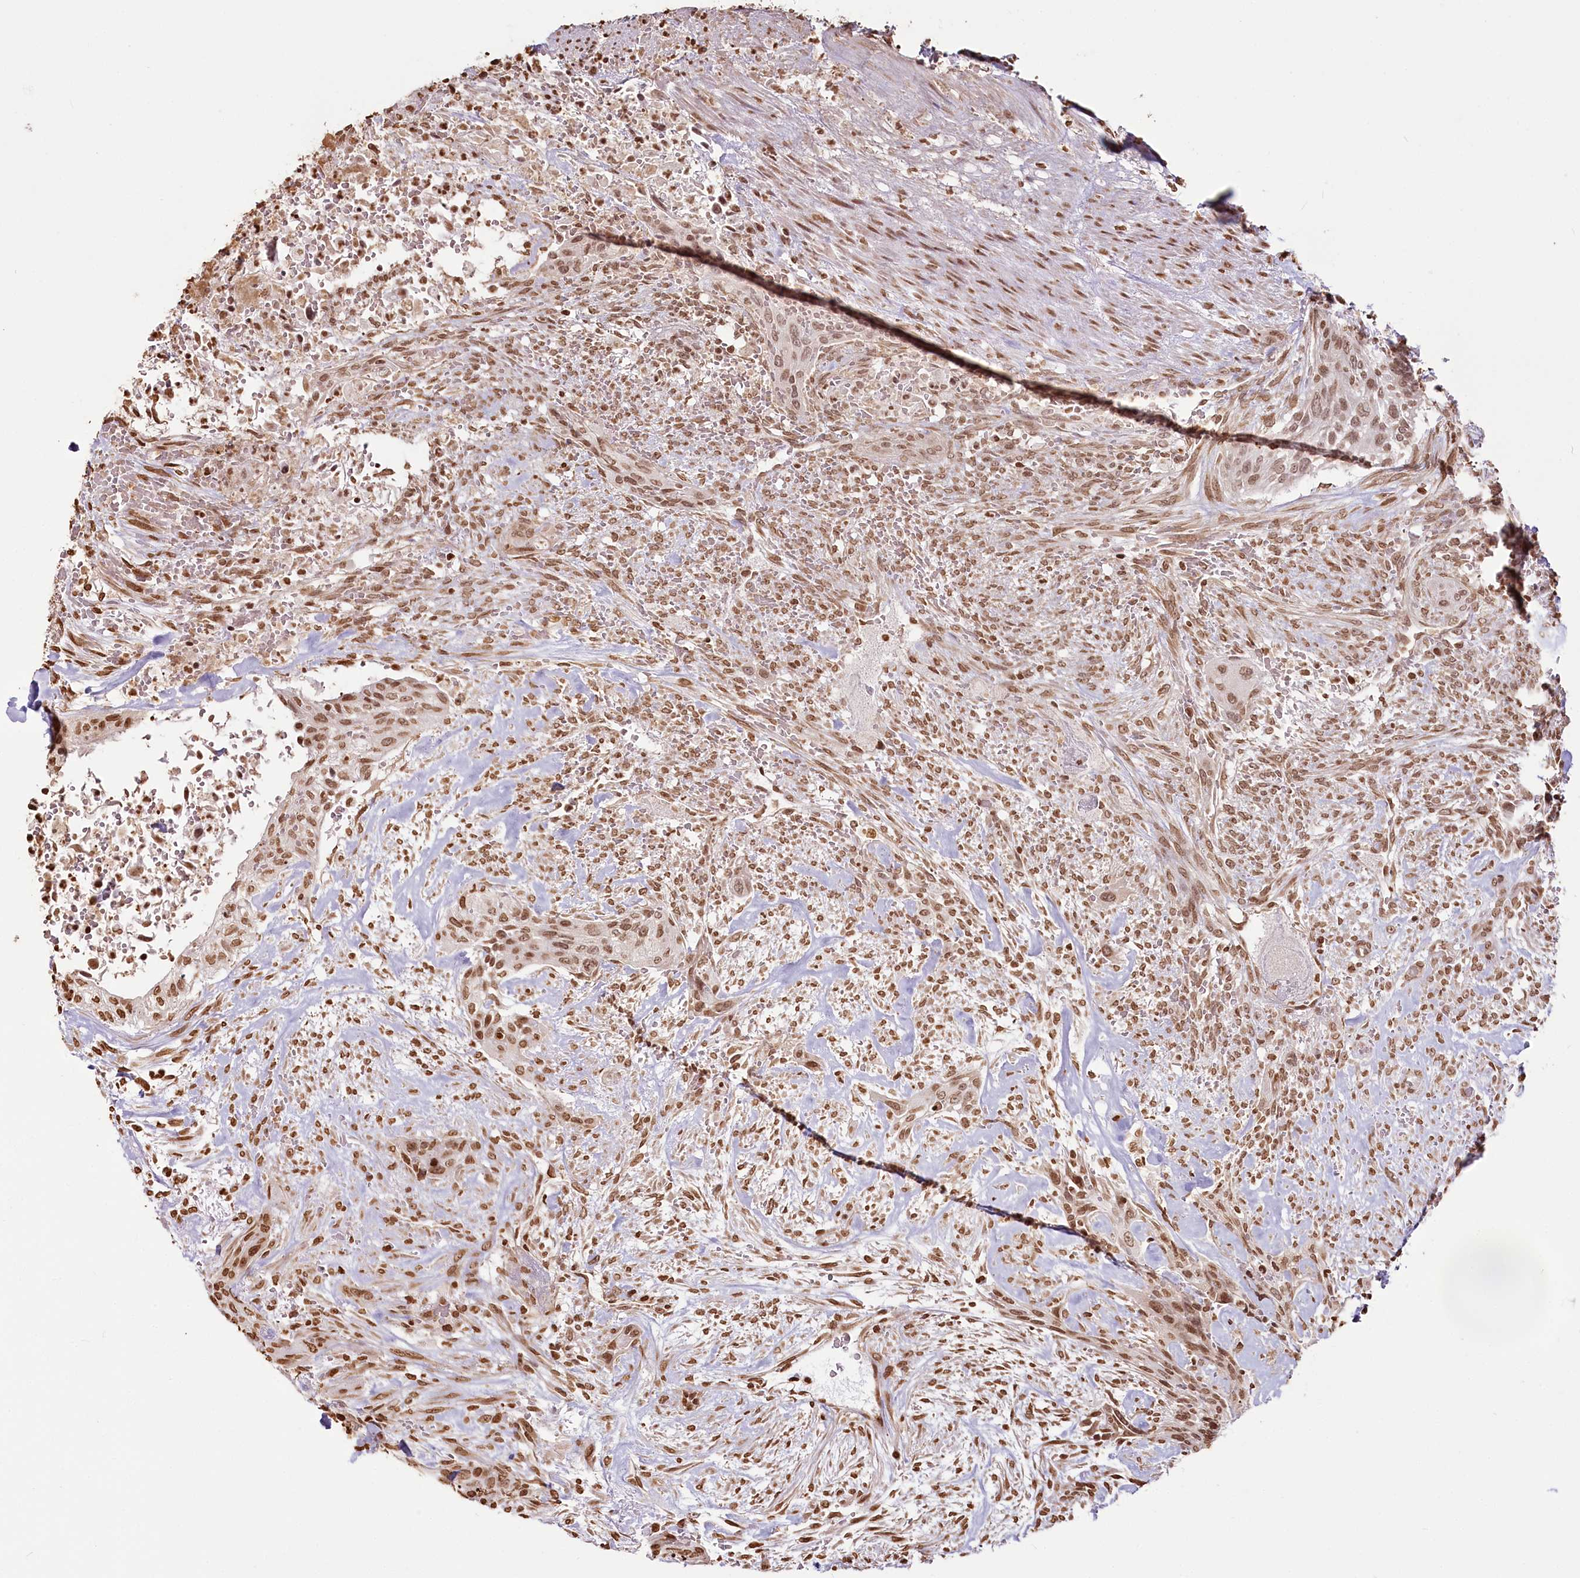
{"staining": {"intensity": "moderate", "quantity": ">75%", "location": "nuclear"}, "tissue": "urothelial cancer", "cell_type": "Tumor cells", "image_type": "cancer", "snomed": [{"axis": "morphology", "description": "Urothelial carcinoma, High grade"}, {"axis": "topography", "description": "Urinary bladder"}], "caption": "This is a micrograph of IHC staining of urothelial carcinoma (high-grade), which shows moderate positivity in the nuclear of tumor cells.", "gene": "FAM13A", "patient": {"sex": "male", "age": 35}}